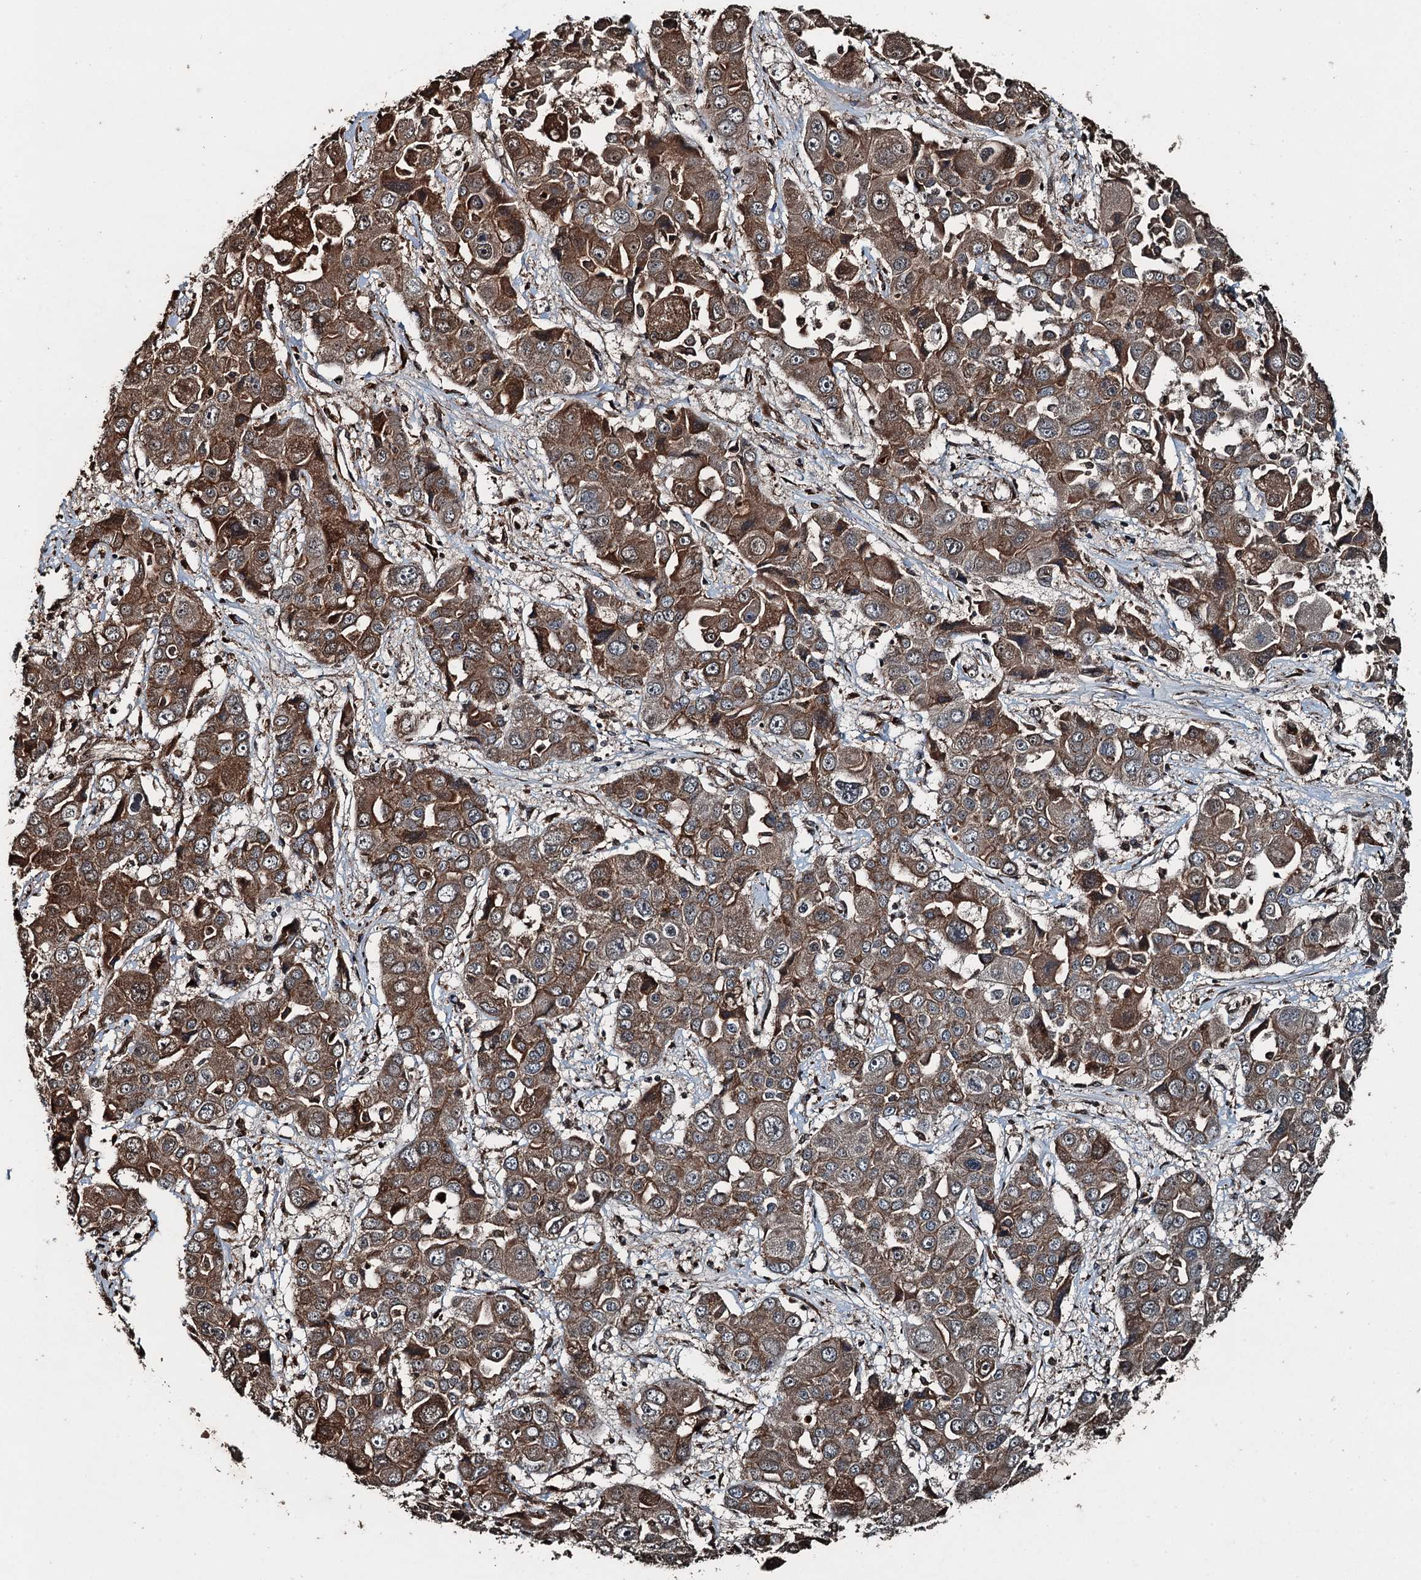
{"staining": {"intensity": "moderate", "quantity": ">75%", "location": "cytoplasmic/membranous"}, "tissue": "liver cancer", "cell_type": "Tumor cells", "image_type": "cancer", "snomed": [{"axis": "morphology", "description": "Cholangiocarcinoma"}, {"axis": "topography", "description": "Liver"}], "caption": "Liver cancer stained with a brown dye reveals moderate cytoplasmic/membranous positive positivity in approximately >75% of tumor cells.", "gene": "TCTN1", "patient": {"sex": "male", "age": 67}}